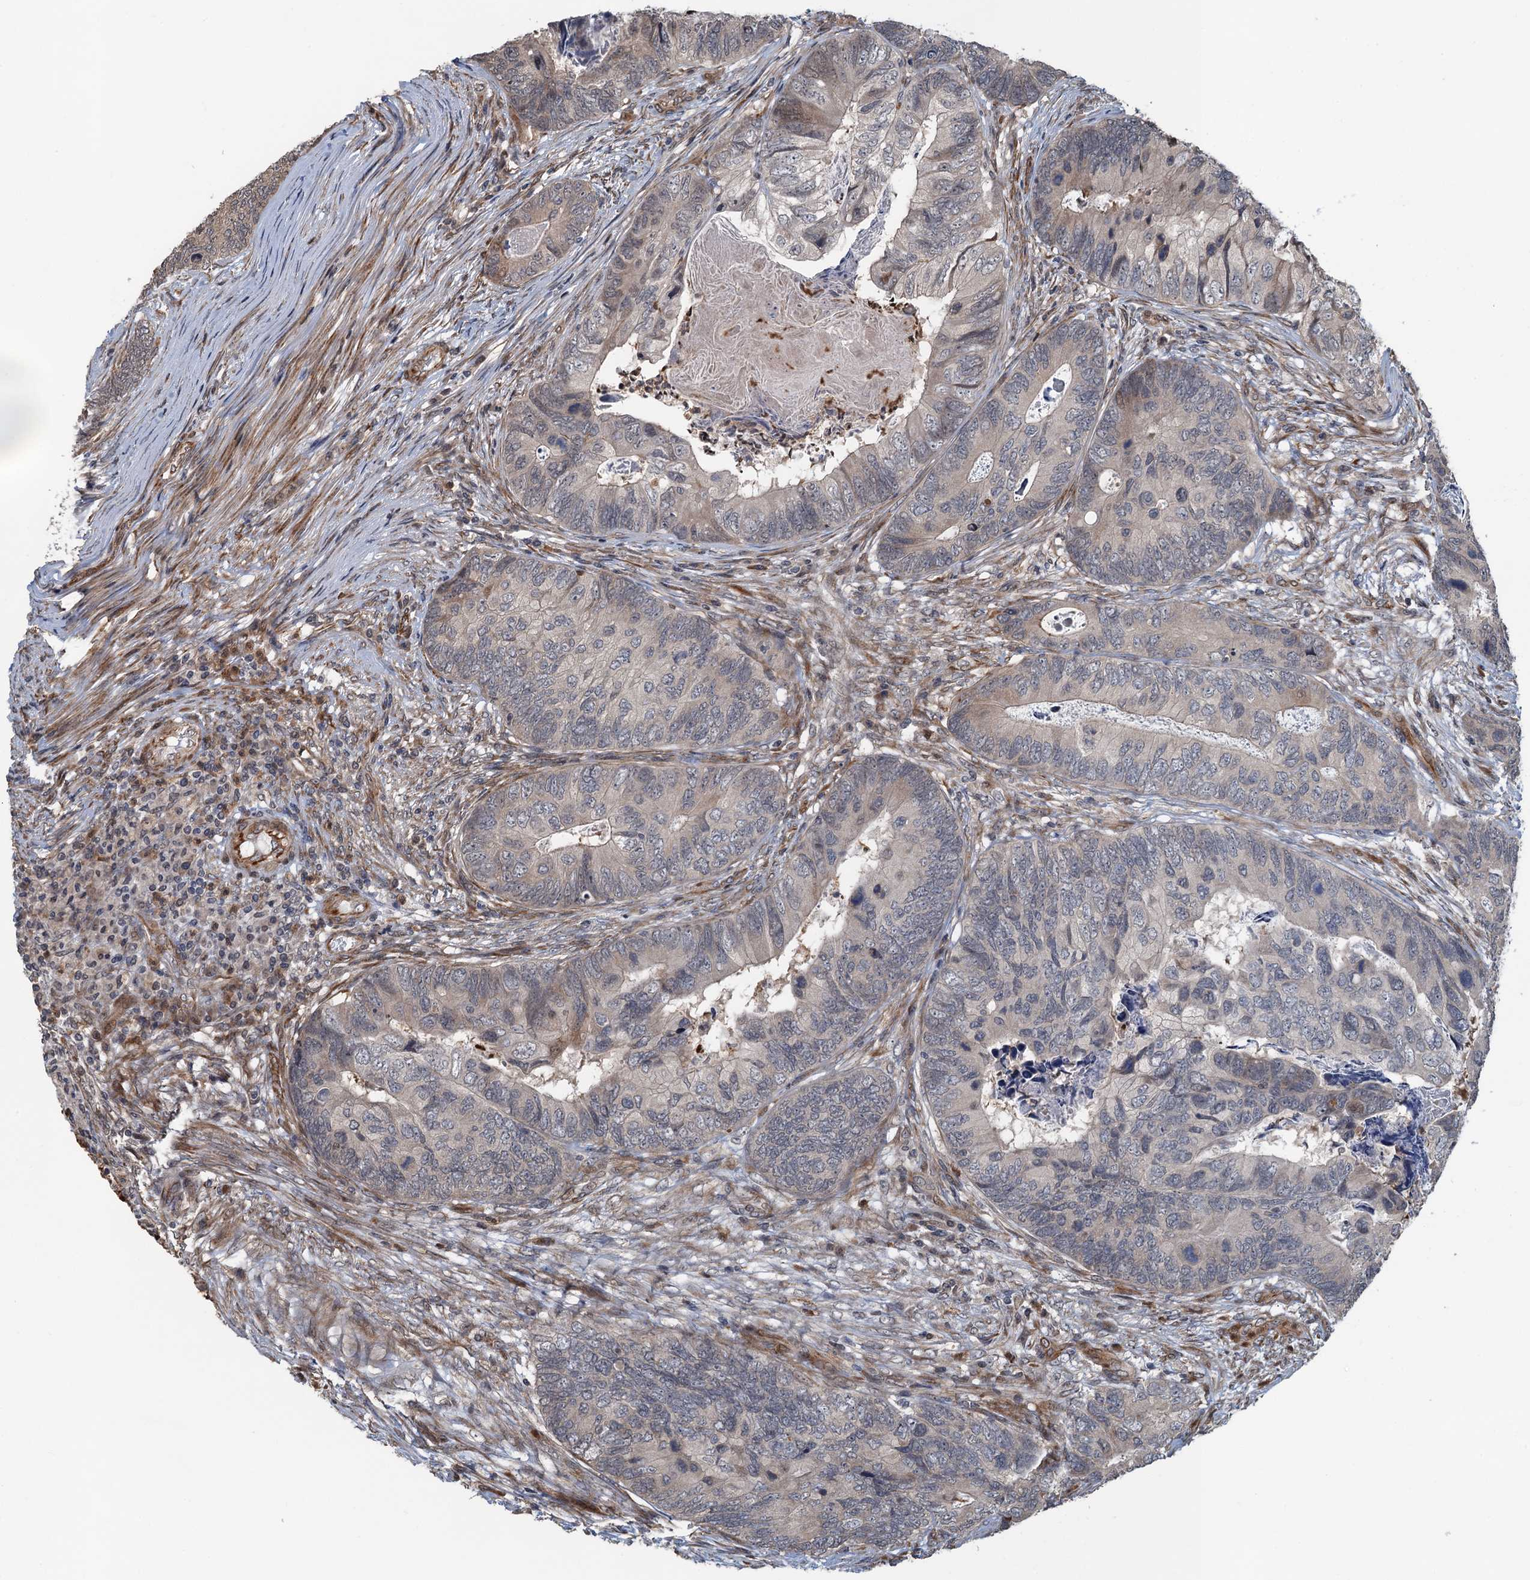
{"staining": {"intensity": "negative", "quantity": "none", "location": "none"}, "tissue": "colorectal cancer", "cell_type": "Tumor cells", "image_type": "cancer", "snomed": [{"axis": "morphology", "description": "Adenocarcinoma, NOS"}, {"axis": "topography", "description": "Colon"}], "caption": "Immunohistochemistry of colorectal adenocarcinoma displays no positivity in tumor cells.", "gene": "WHAMM", "patient": {"sex": "female", "age": 67}}